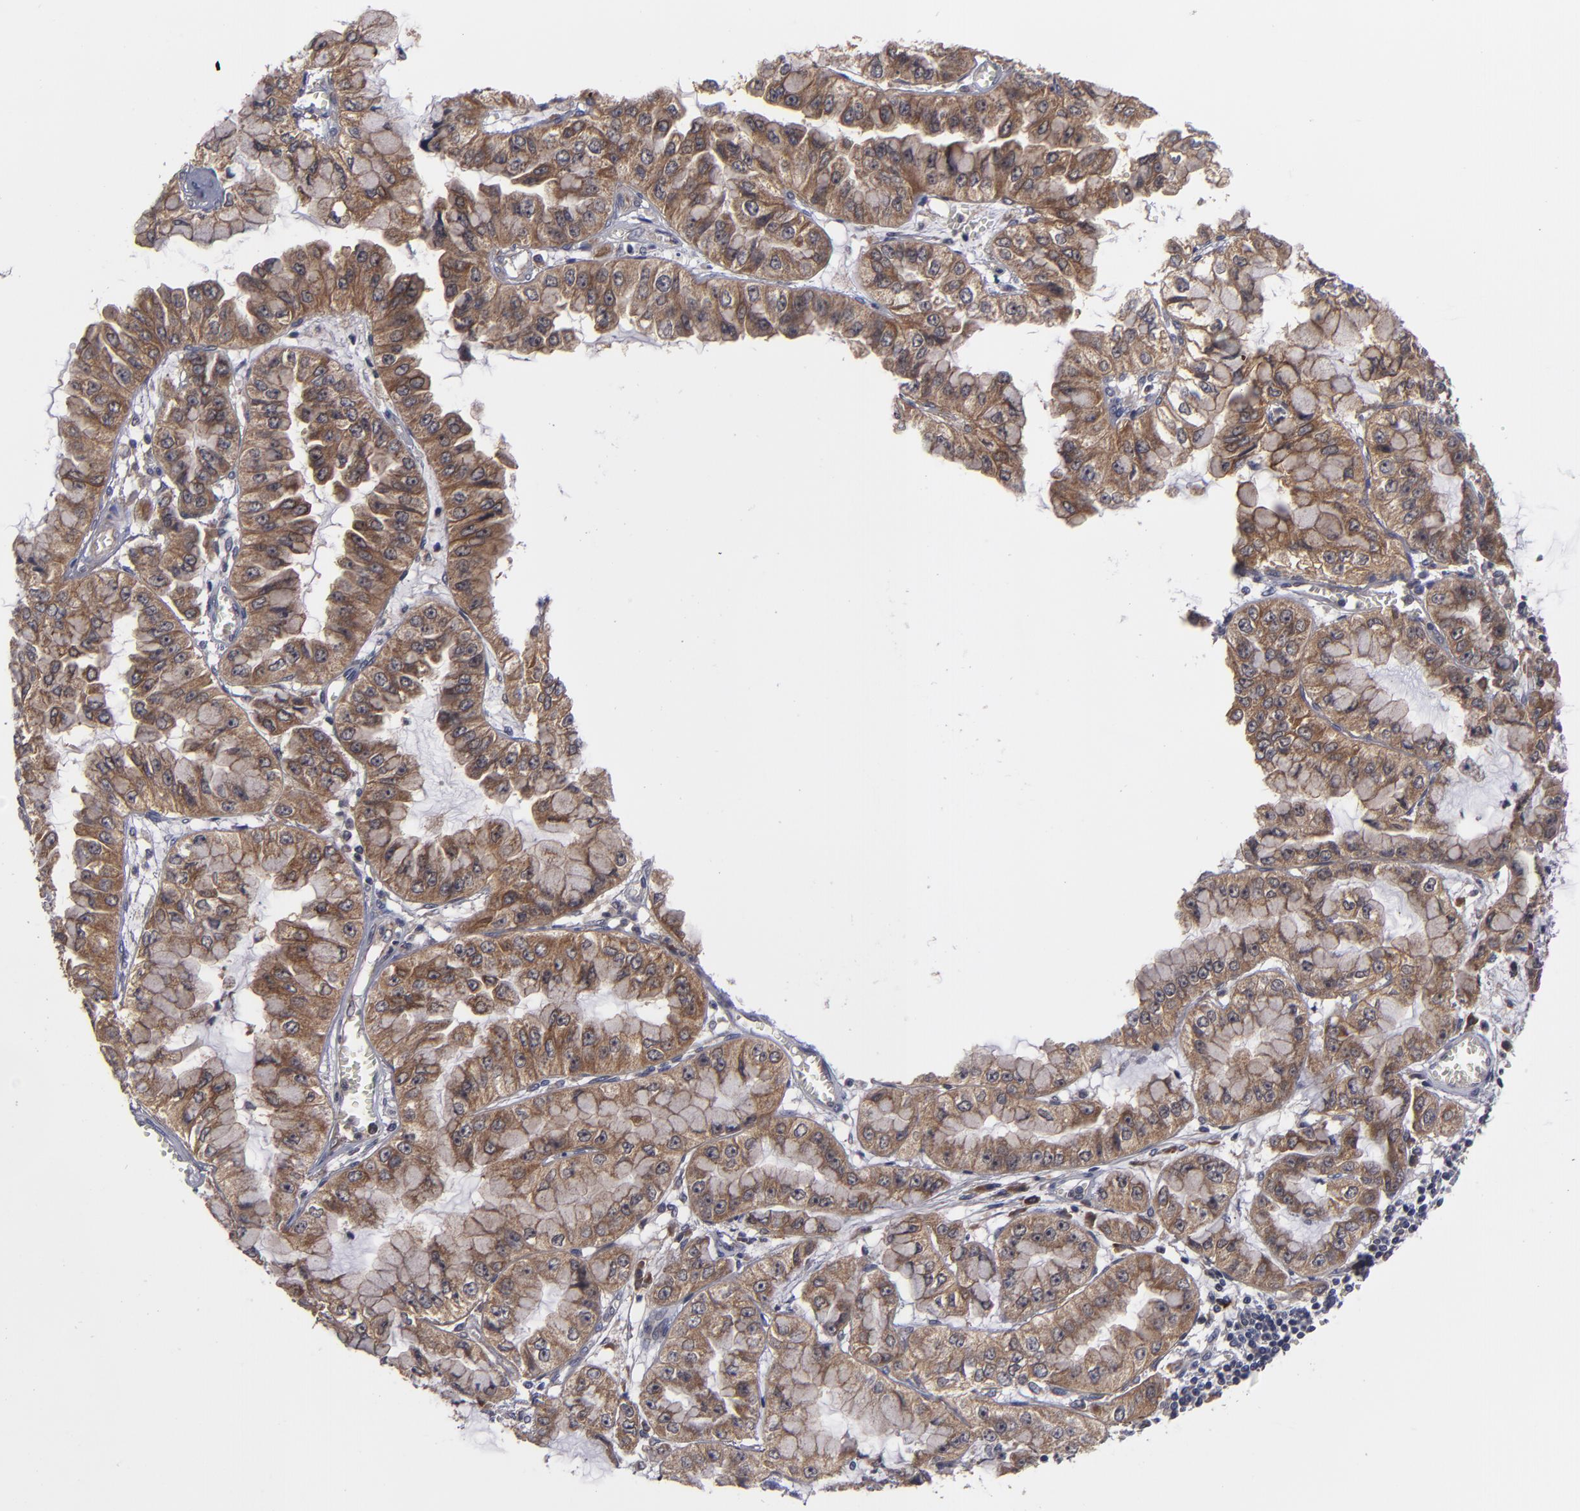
{"staining": {"intensity": "moderate", "quantity": ">75%", "location": "cytoplasmic/membranous"}, "tissue": "liver cancer", "cell_type": "Tumor cells", "image_type": "cancer", "snomed": [{"axis": "morphology", "description": "Cholangiocarcinoma"}, {"axis": "topography", "description": "Liver"}], "caption": "IHC histopathology image of neoplastic tissue: cholangiocarcinoma (liver) stained using immunohistochemistry exhibits medium levels of moderate protein expression localized specifically in the cytoplasmic/membranous of tumor cells, appearing as a cytoplasmic/membranous brown color.", "gene": "BMP6", "patient": {"sex": "female", "age": 79}}